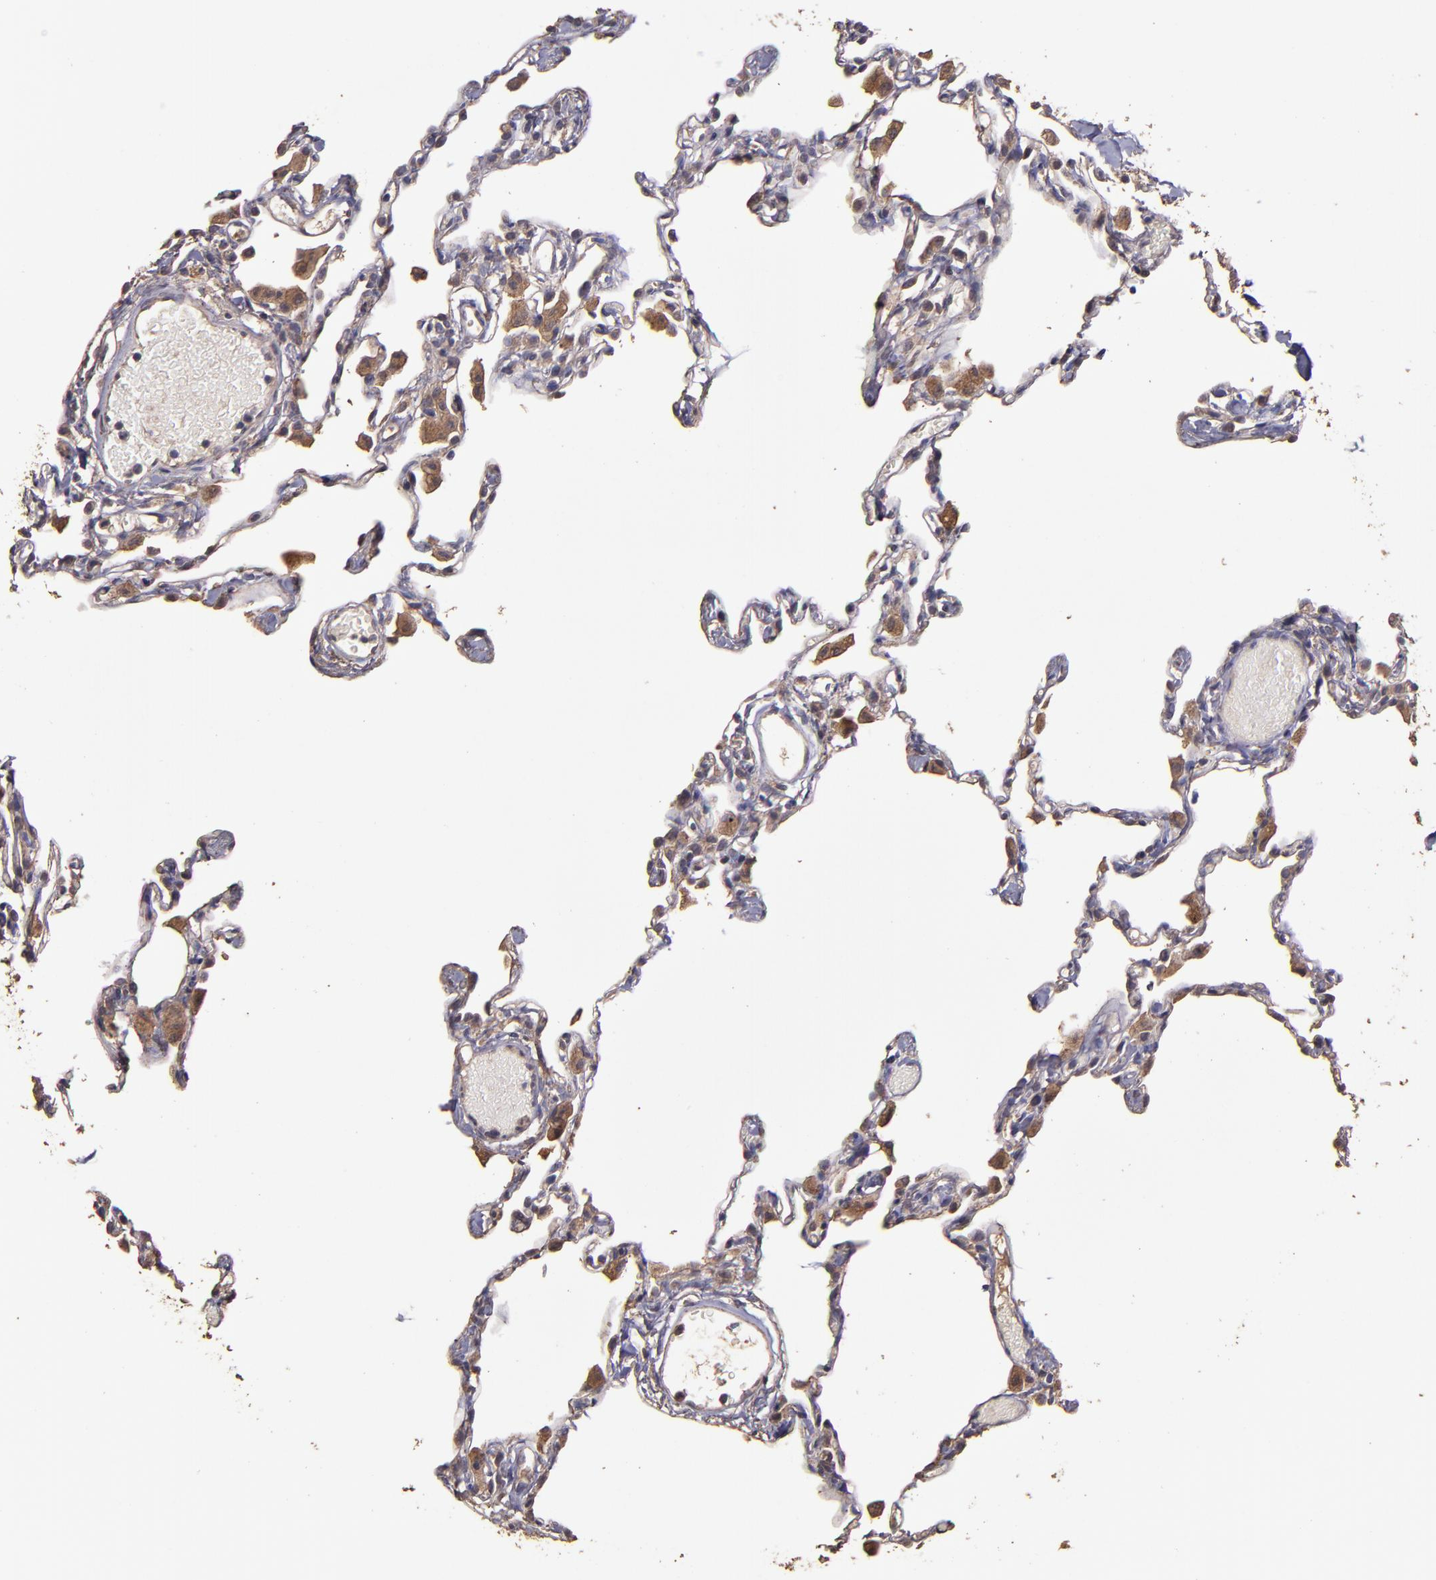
{"staining": {"intensity": "weak", "quantity": "<25%", "location": "cytoplasmic/membranous"}, "tissue": "lung", "cell_type": "Alveolar cells", "image_type": "normal", "snomed": [{"axis": "morphology", "description": "Normal tissue, NOS"}, {"axis": "topography", "description": "Lung"}], "caption": "Alveolar cells show no significant staining in benign lung. Nuclei are stained in blue.", "gene": "HECTD1", "patient": {"sex": "female", "age": 49}}